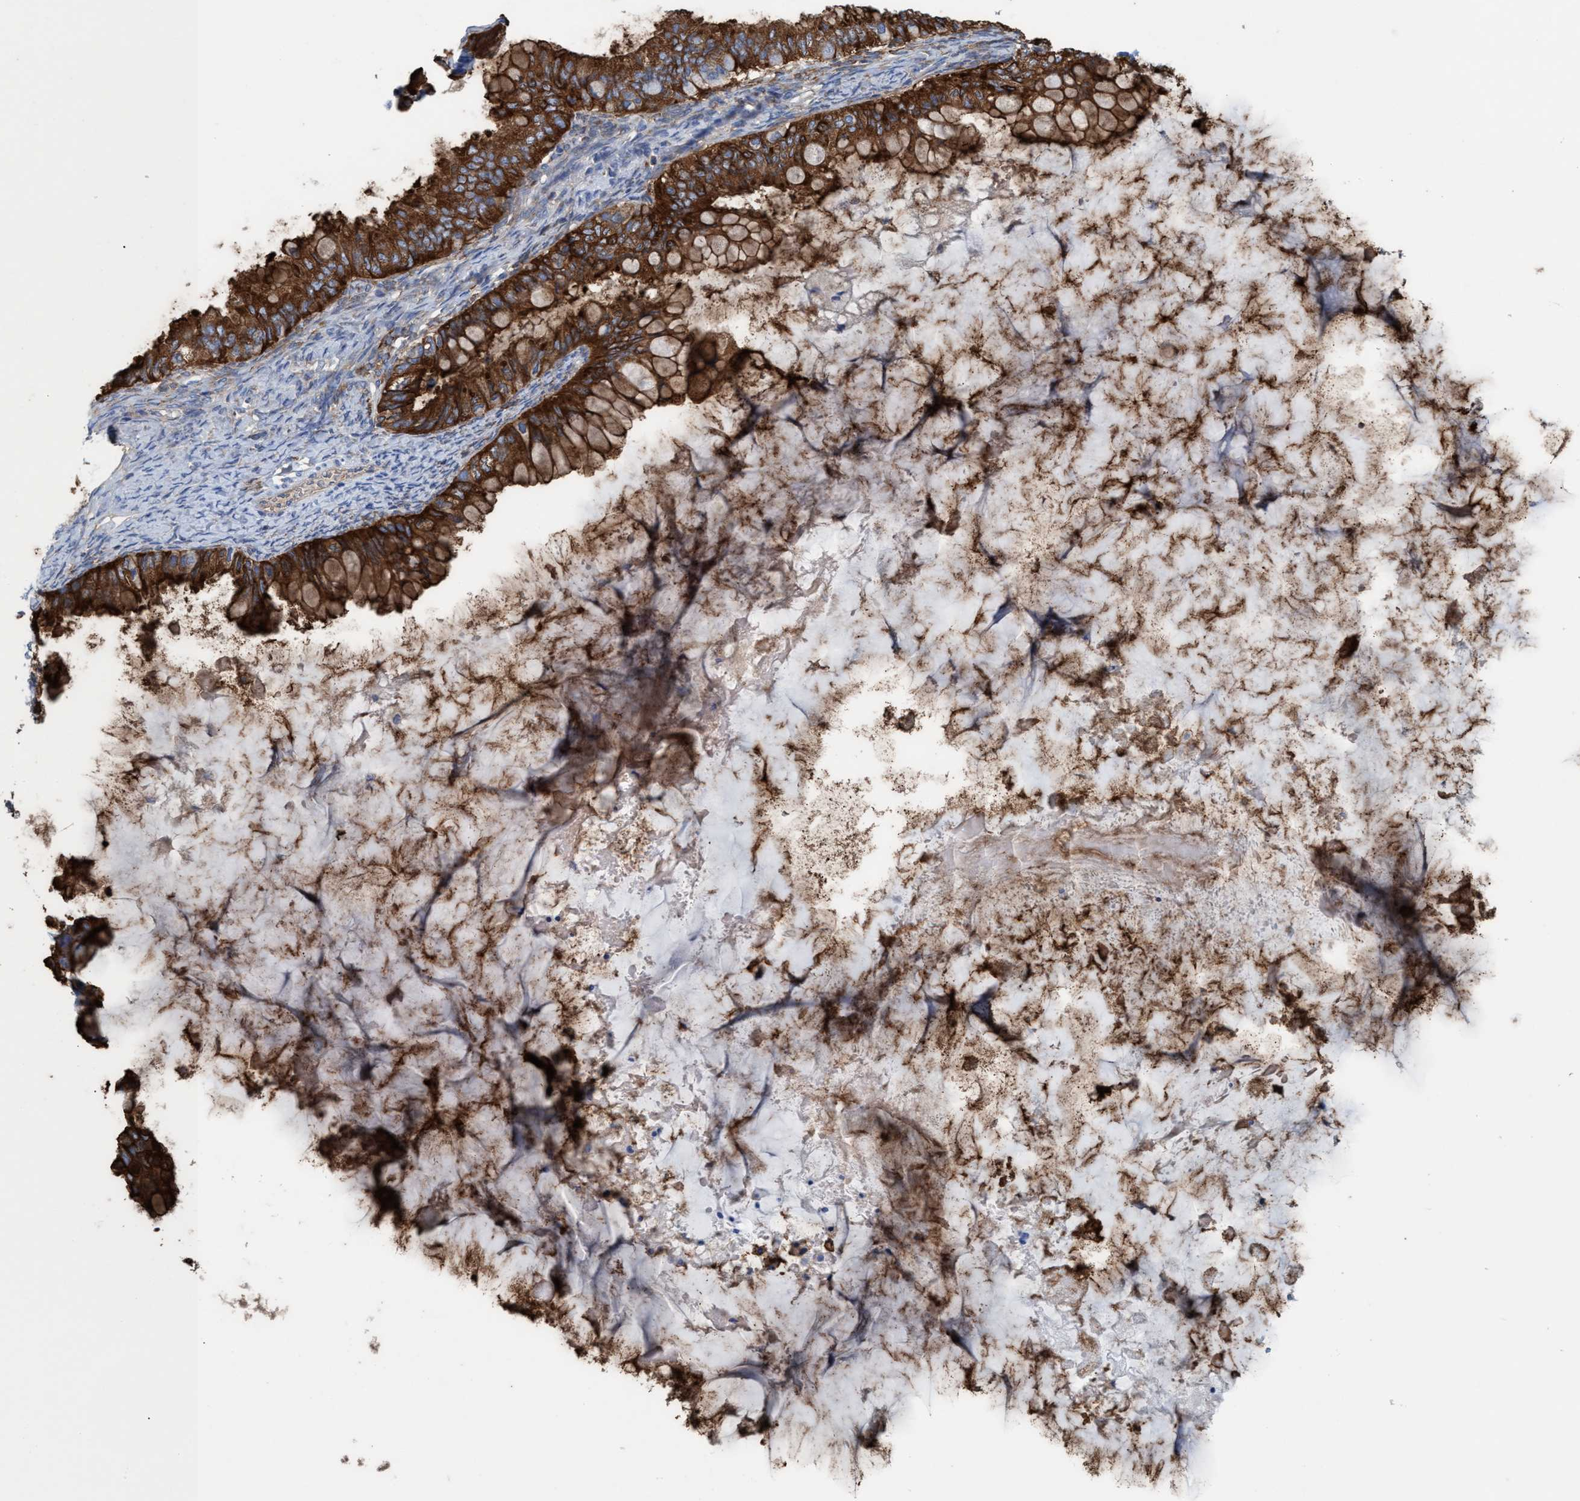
{"staining": {"intensity": "strong", "quantity": ">75%", "location": "cytoplasmic/membranous"}, "tissue": "ovarian cancer", "cell_type": "Tumor cells", "image_type": "cancer", "snomed": [{"axis": "morphology", "description": "Cystadenocarcinoma, mucinous, NOS"}, {"axis": "topography", "description": "Ovary"}], "caption": "Immunohistochemistry (IHC) photomicrograph of human mucinous cystadenocarcinoma (ovarian) stained for a protein (brown), which displays high levels of strong cytoplasmic/membranous staining in about >75% of tumor cells.", "gene": "EZR", "patient": {"sex": "female", "age": 80}}